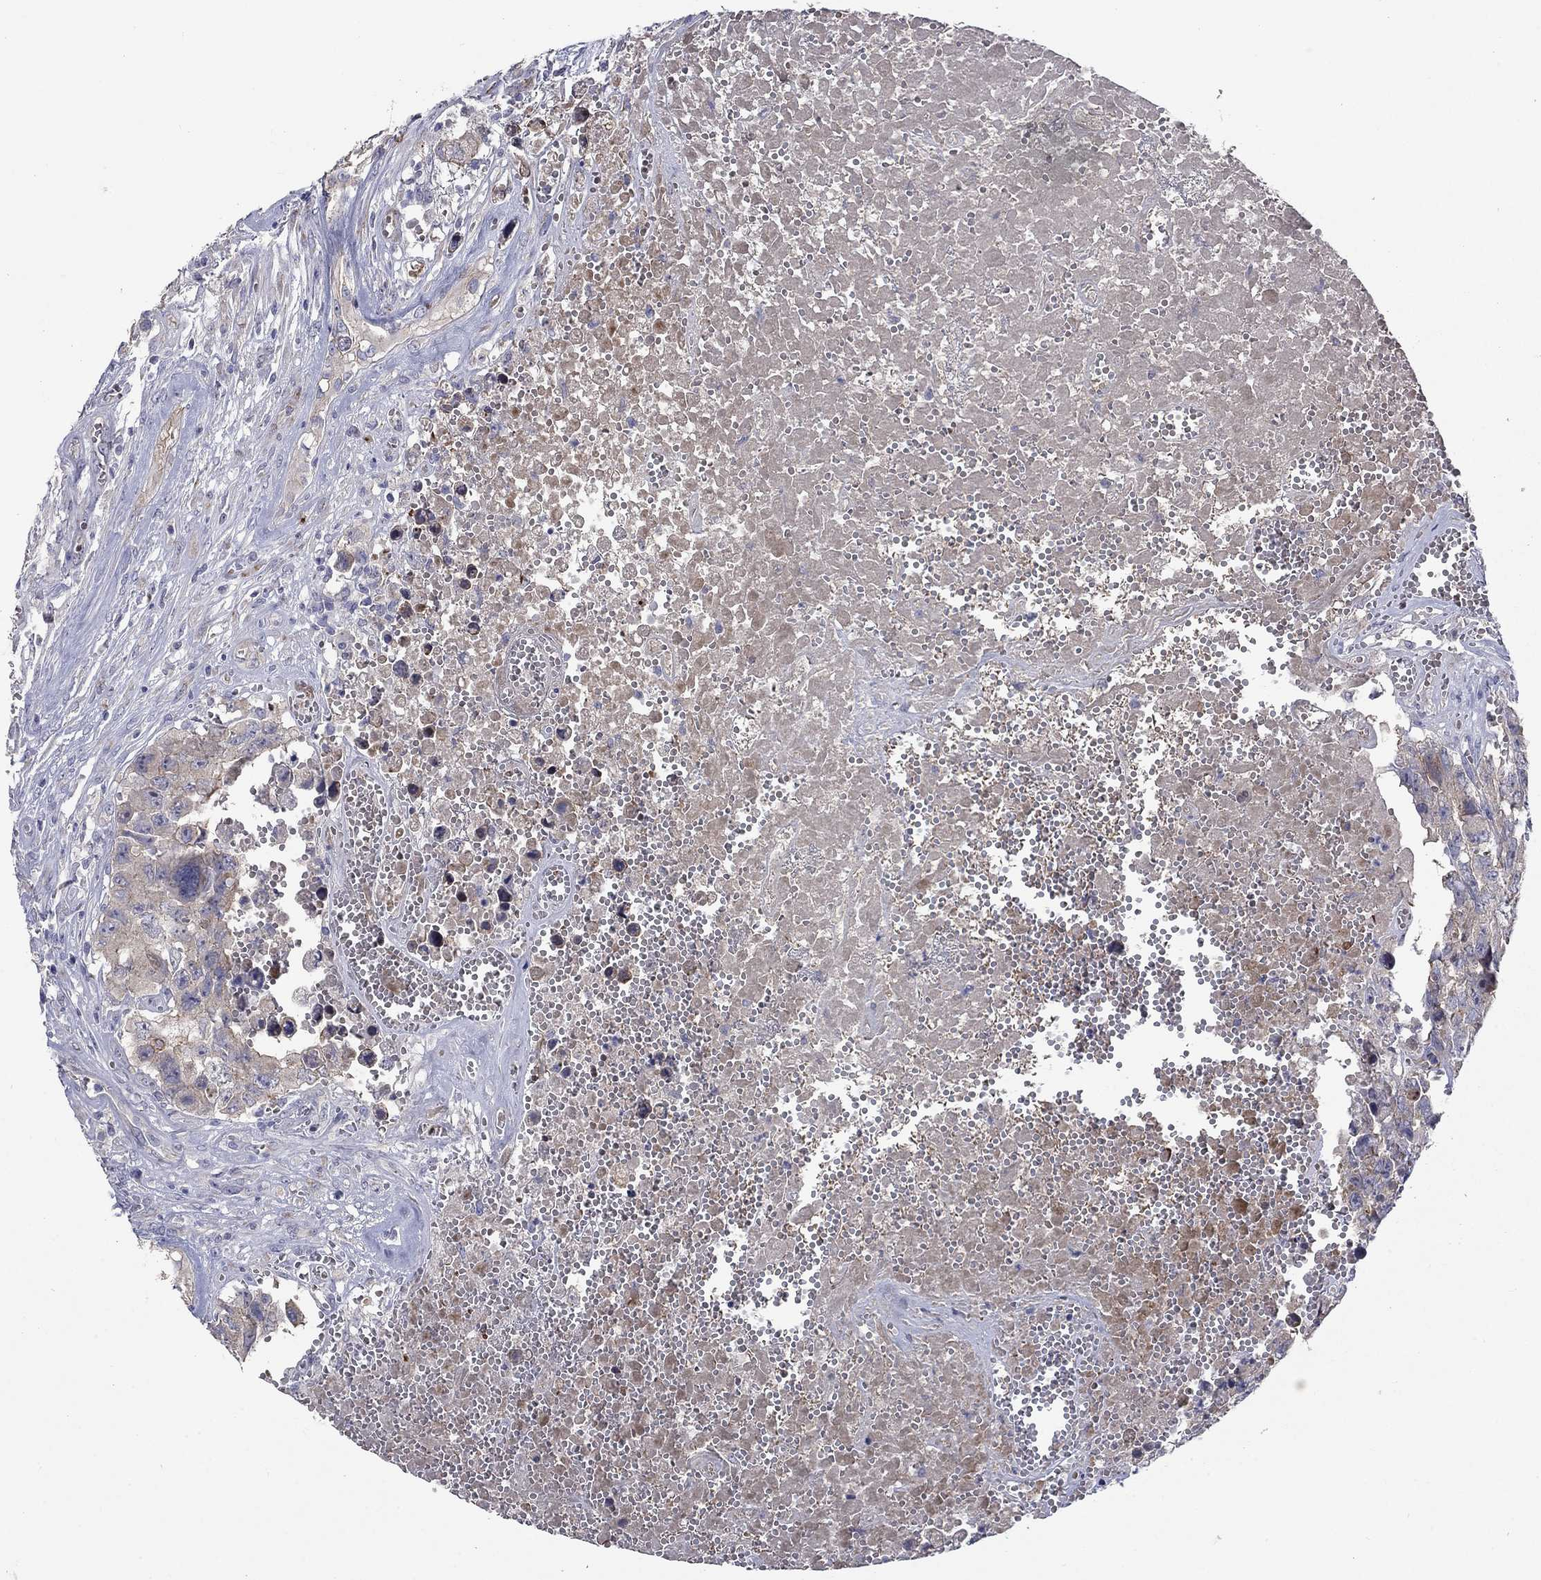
{"staining": {"intensity": "weak", "quantity": ">75%", "location": "cytoplasmic/membranous"}, "tissue": "testis cancer", "cell_type": "Tumor cells", "image_type": "cancer", "snomed": [{"axis": "morphology", "description": "Carcinoma, Embryonal, NOS"}, {"axis": "topography", "description": "Testis"}], "caption": "Embryonal carcinoma (testis) was stained to show a protein in brown. There is low levels of weak cytoplasmic/membranous expression in about >75% of tumor cells.", "gene": "SLC1A1", "patient": {"sex": "male", "age": 23}}